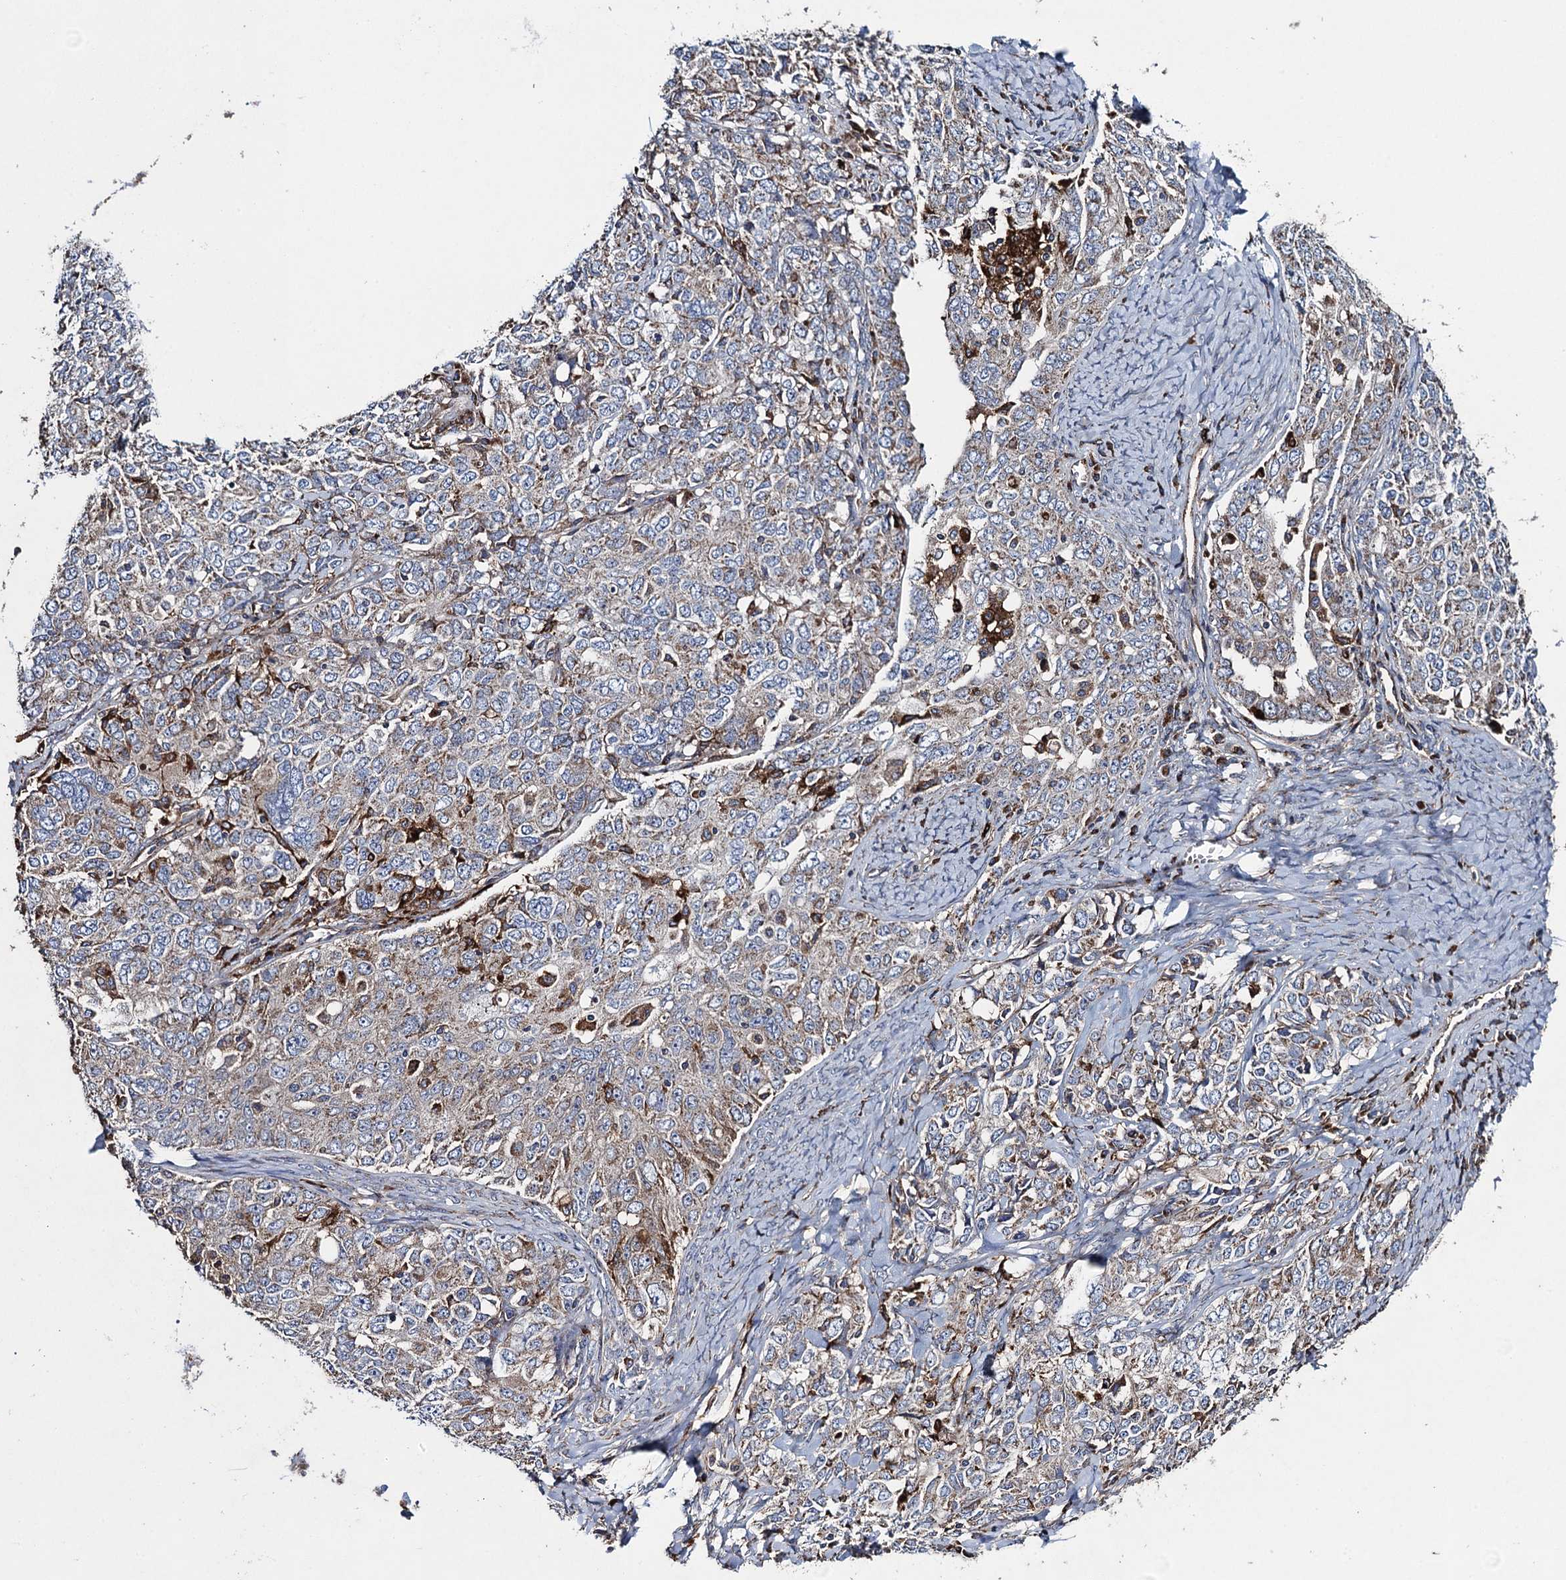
{"staining": {"intensity": "weak", "quantity": ">75%", "location": "cytoplasmic/membranous"}, "tissue": "ovarian cancer", "cell_type": "Tumor cells", "image_type": "cancer", "snomed": [{"axis": "morphology", "description": "Carcinoma, endometroid"}, {"axis": "topography", "description": "Ovary"}], "caption": "There is low levels of weak cytoplasmic/membranous positivity in tumor cells of ovarian cancer (endometroid carcinoma), as demonstrated by immunohistochemical staining (brown color).", "gene": "TXNDC11", "patient": {"sex": "female", "age": 62}}